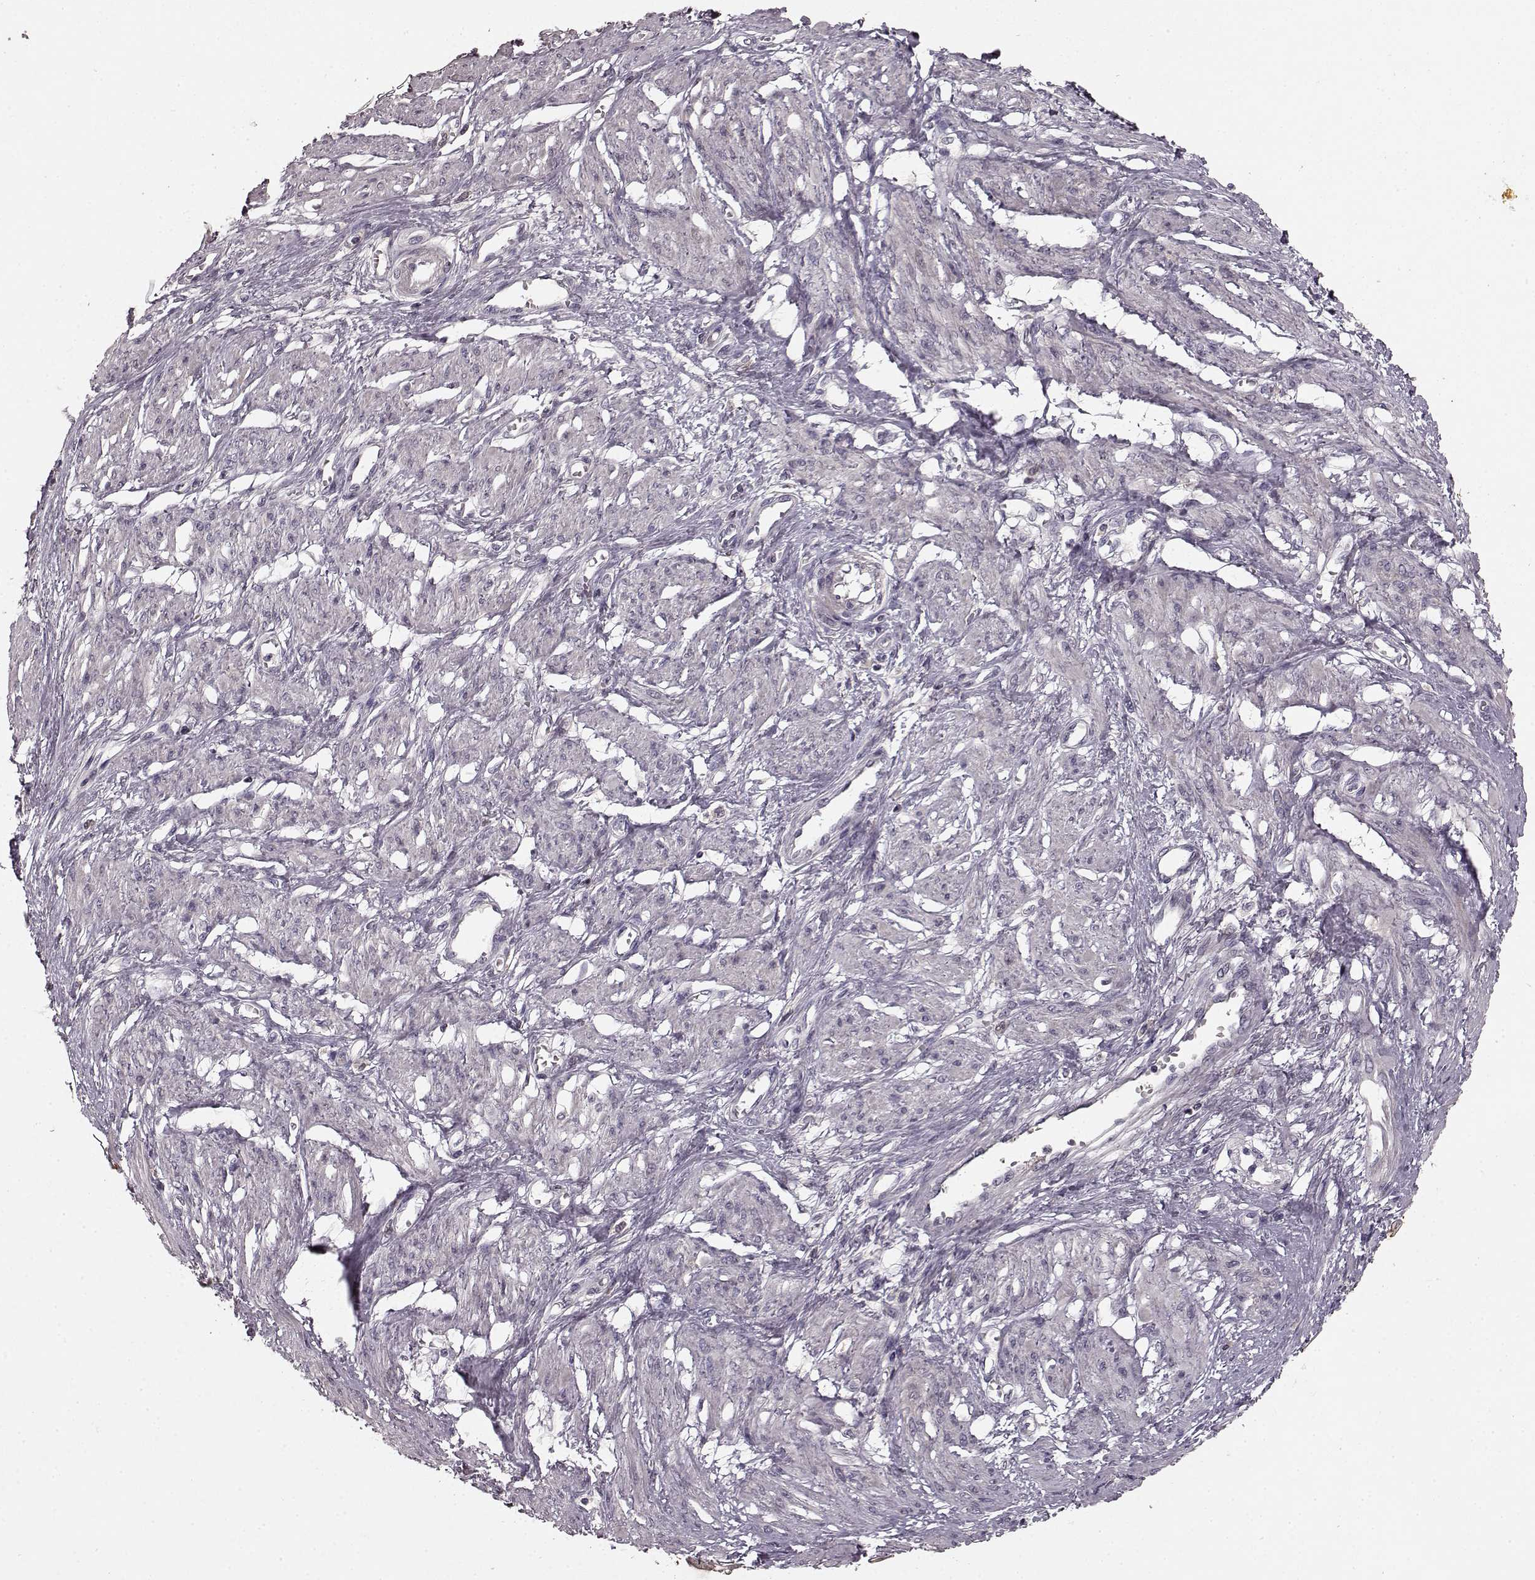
{"staining": {"intensity": "negative", "quantity": "none", "location": "none"}, "tissue": "smooth muscle", "cell_type": "Smooth muscle cells", "image_type": "normal", "snomed": [{"axis": "morphology", "description": "Normal tissue, NOS"}, {"axis": "topography", "description": "Smooth muscle"}, {"axis": "topography", "description": "Uterus"}], "caption": "Immunohistochemistry histopathology image of unremarkable smooth muscle stained for a protein (brown), which displays no staining in smooth muscle cells.", "gene": "SLC22A18", "patient": {"sex": "female", "age": 39}}